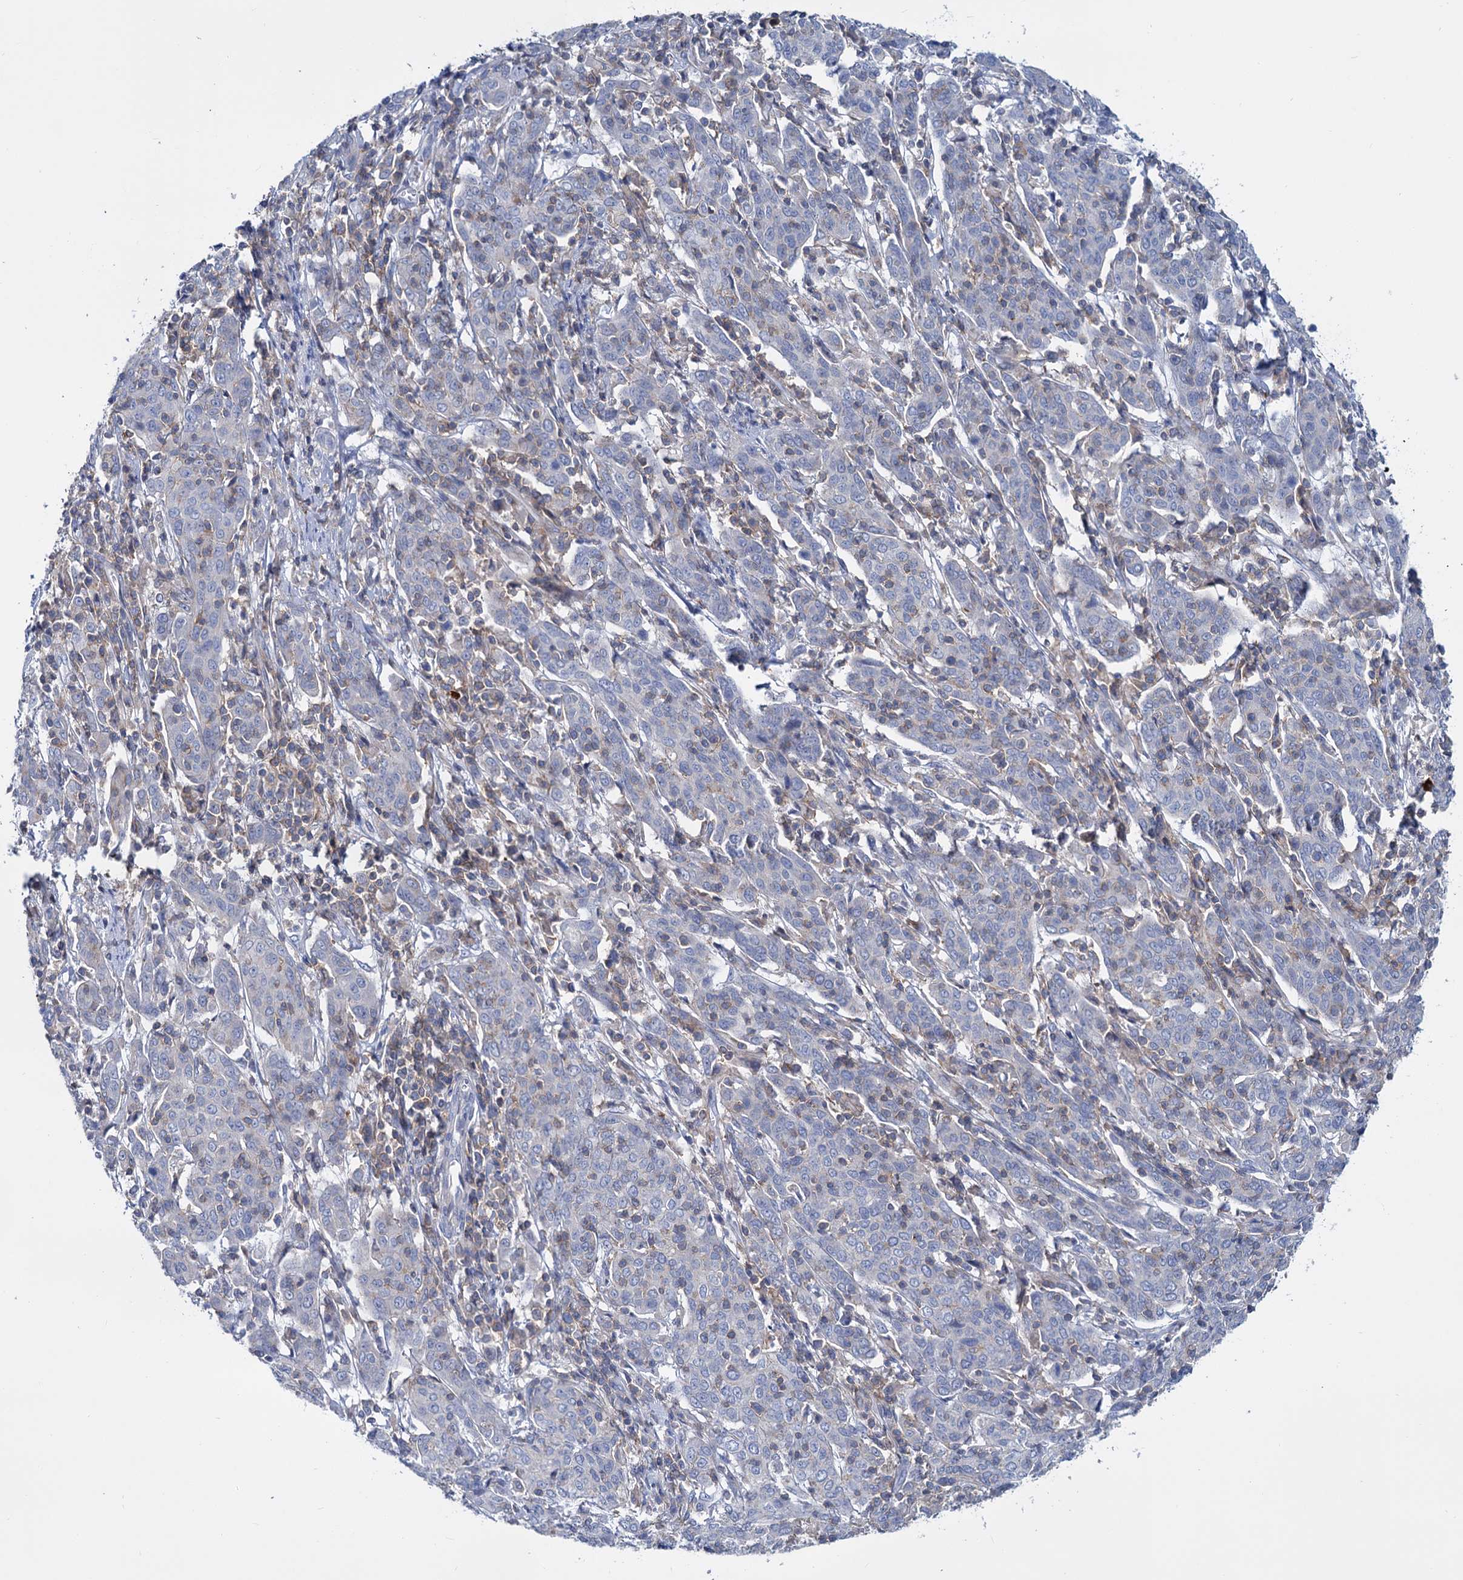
{"staining": {"intensity": "negative", "quantity": "none", "location": "none"}, "tissue": "cervical cancer", "cell_type": "Tumor cells", "image_type": "cancer", "snomed": [{"axis": "morphology", "description": "Squamous cell carcinoma, NOS"}, {"axis": "topography", "description": "Cervix"}], "caption": "This is a photomicrograph of IHC staining of cervical cancer (squamous cell carcinoma), which shows no expression in tumor cells. (DAB (3,3'-diaminobenzidine) immunohistochemistry (IHC) with hematoxylin counter stain).", "gene": "LRCH4", "patient": {"sex": "female", "age": 67}}